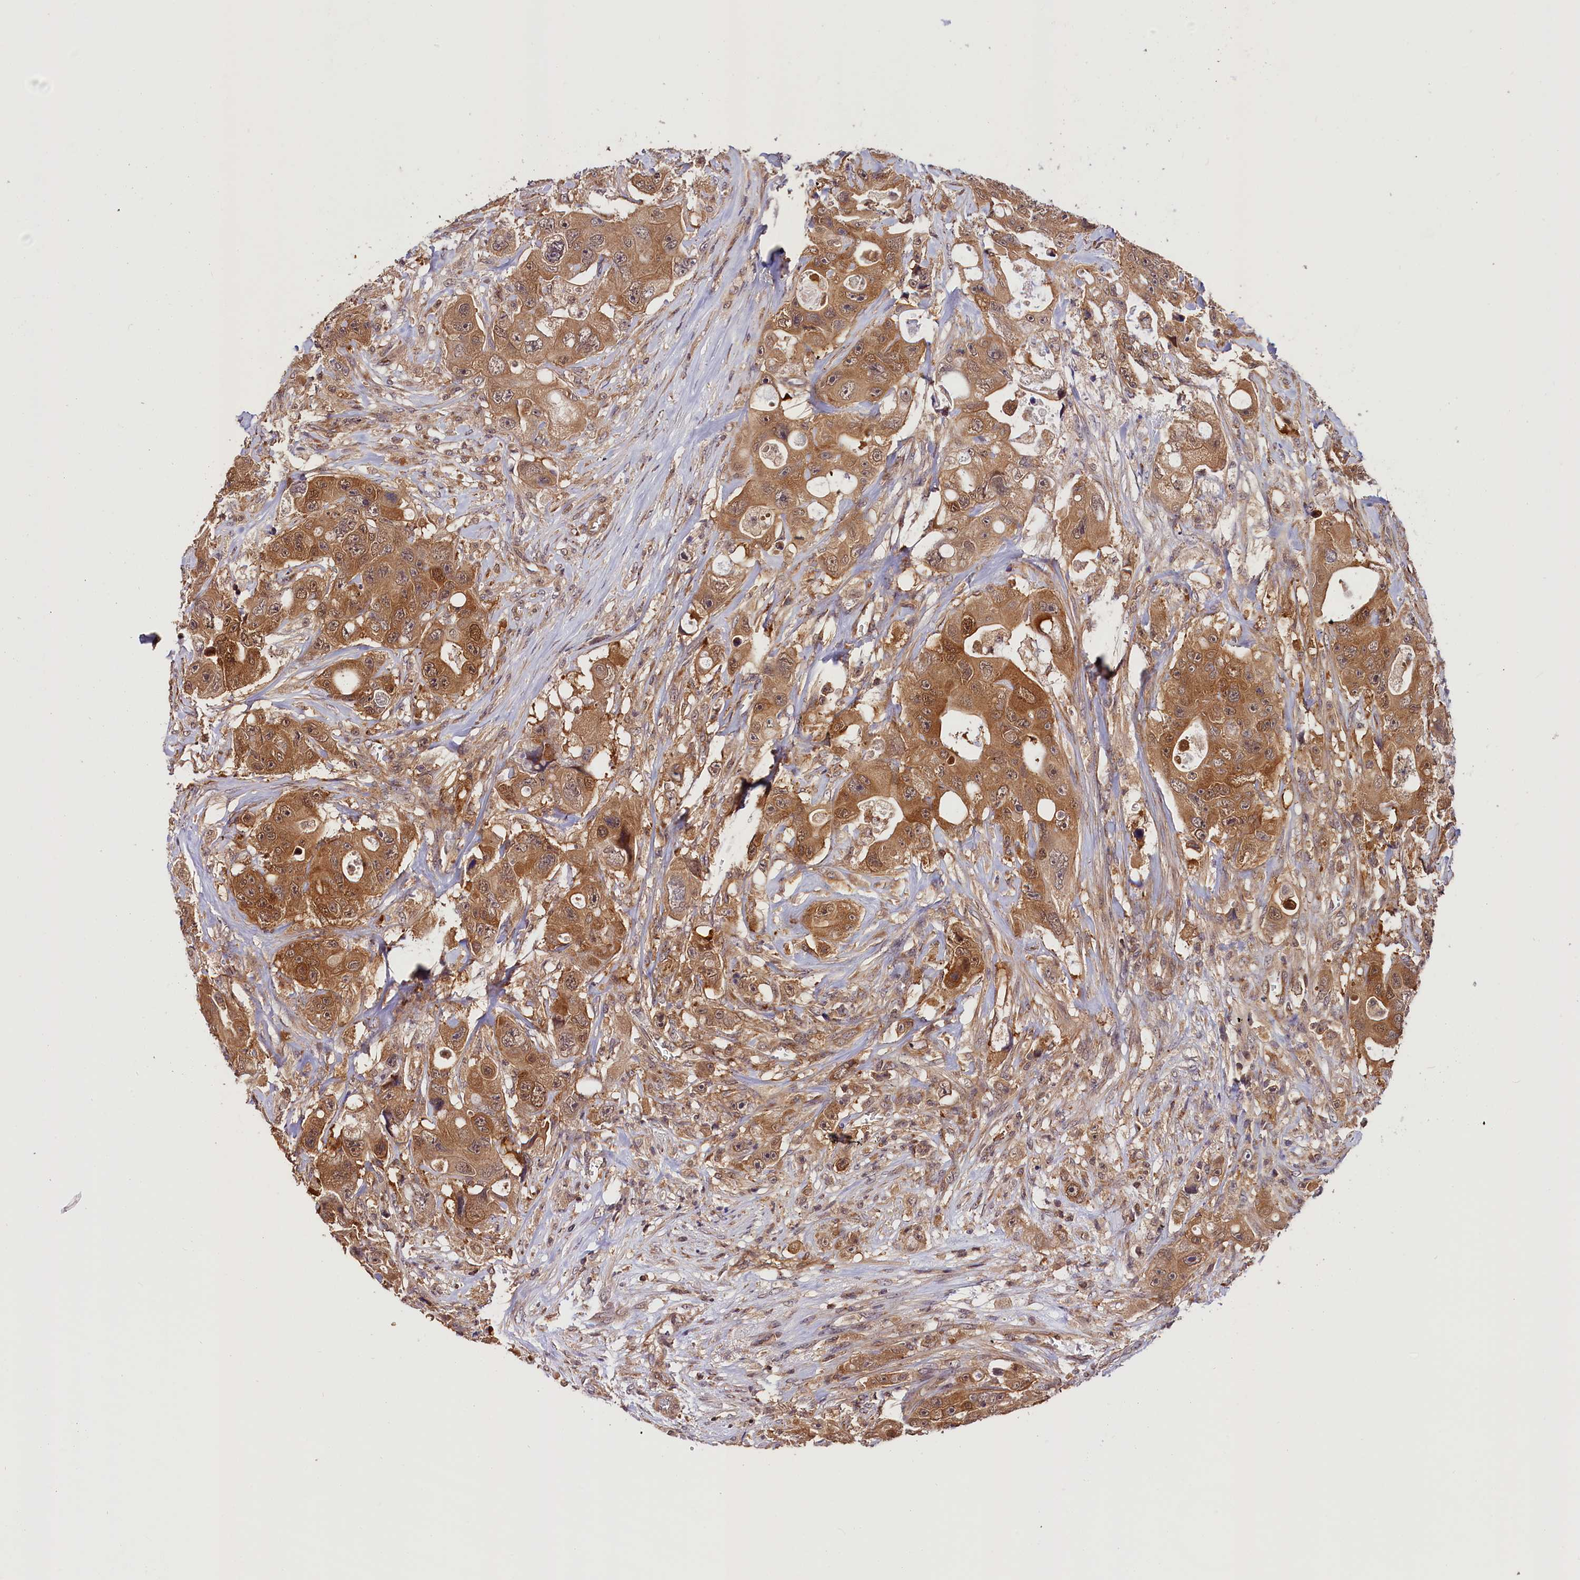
{"staining": {"intensity": "moderate", "quantity": ">75%", "location": "cytoplasmic/membranous,nuclear"}, "tissue": "colorectal cancer", "cell_type": "Tumor cells", "image_type": "cancer", "snomed": [{"axis": "morphology", "description": "Adenocarcinoma, NOS"}, {"axis": "topography", "description": "Colon"}], "caption": "A micrograph of colorectal cancer (adenocarcinoma) stained for a protein shows moderate cytoplasmic/membranous and nuclear brown staining in tumor cells. Immunohistochemistry (ihc) stains the protein in brown and the nuclei are stained blue.", "gene": "CHORDC1", "patient": {"sex": "female", "age": 46}}